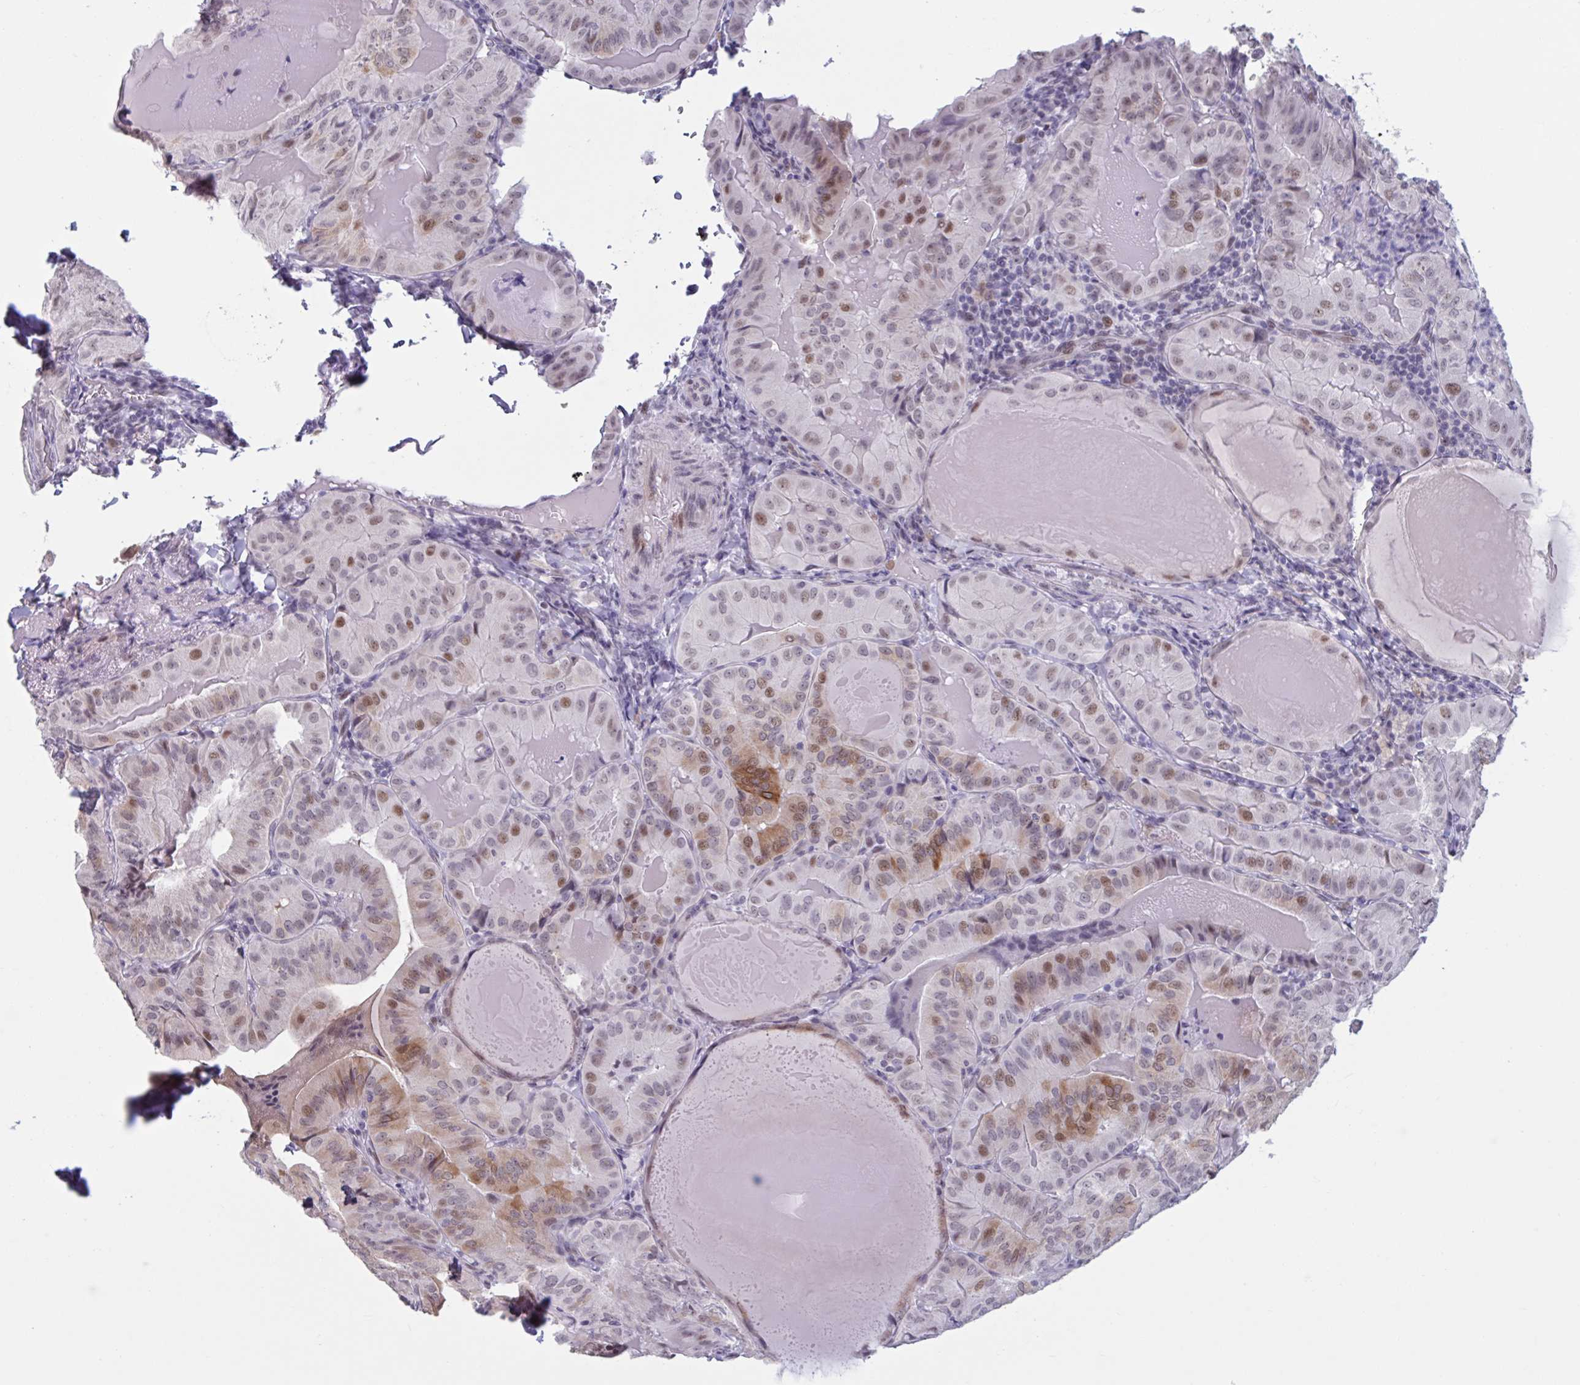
{"staining": {"intensity": "moderate", "quantity": "25%-75%", "location": "cytoplasmic/membranous,nuclear"}, "tissue": "thyroid cancer", "cell_type": "Tumor cells", "image_type": "cancer", "snomed": [{"axis": "morphology", "description": "Papillary adenocarcinoma, NOS"}, {"axis": "topography", "description": "Thyroid gland"}], "caption": "IHC image of papillary adenocarcinoma (thyroid) stained for a protein (brown), which reveals medium levels of moderate cytoplasmic/membranous and nuclear positivity in approximately 25%-75% of tumor cells.", "gene": "HSD17B6", "patient": {"sex": "female", "age": 68}}